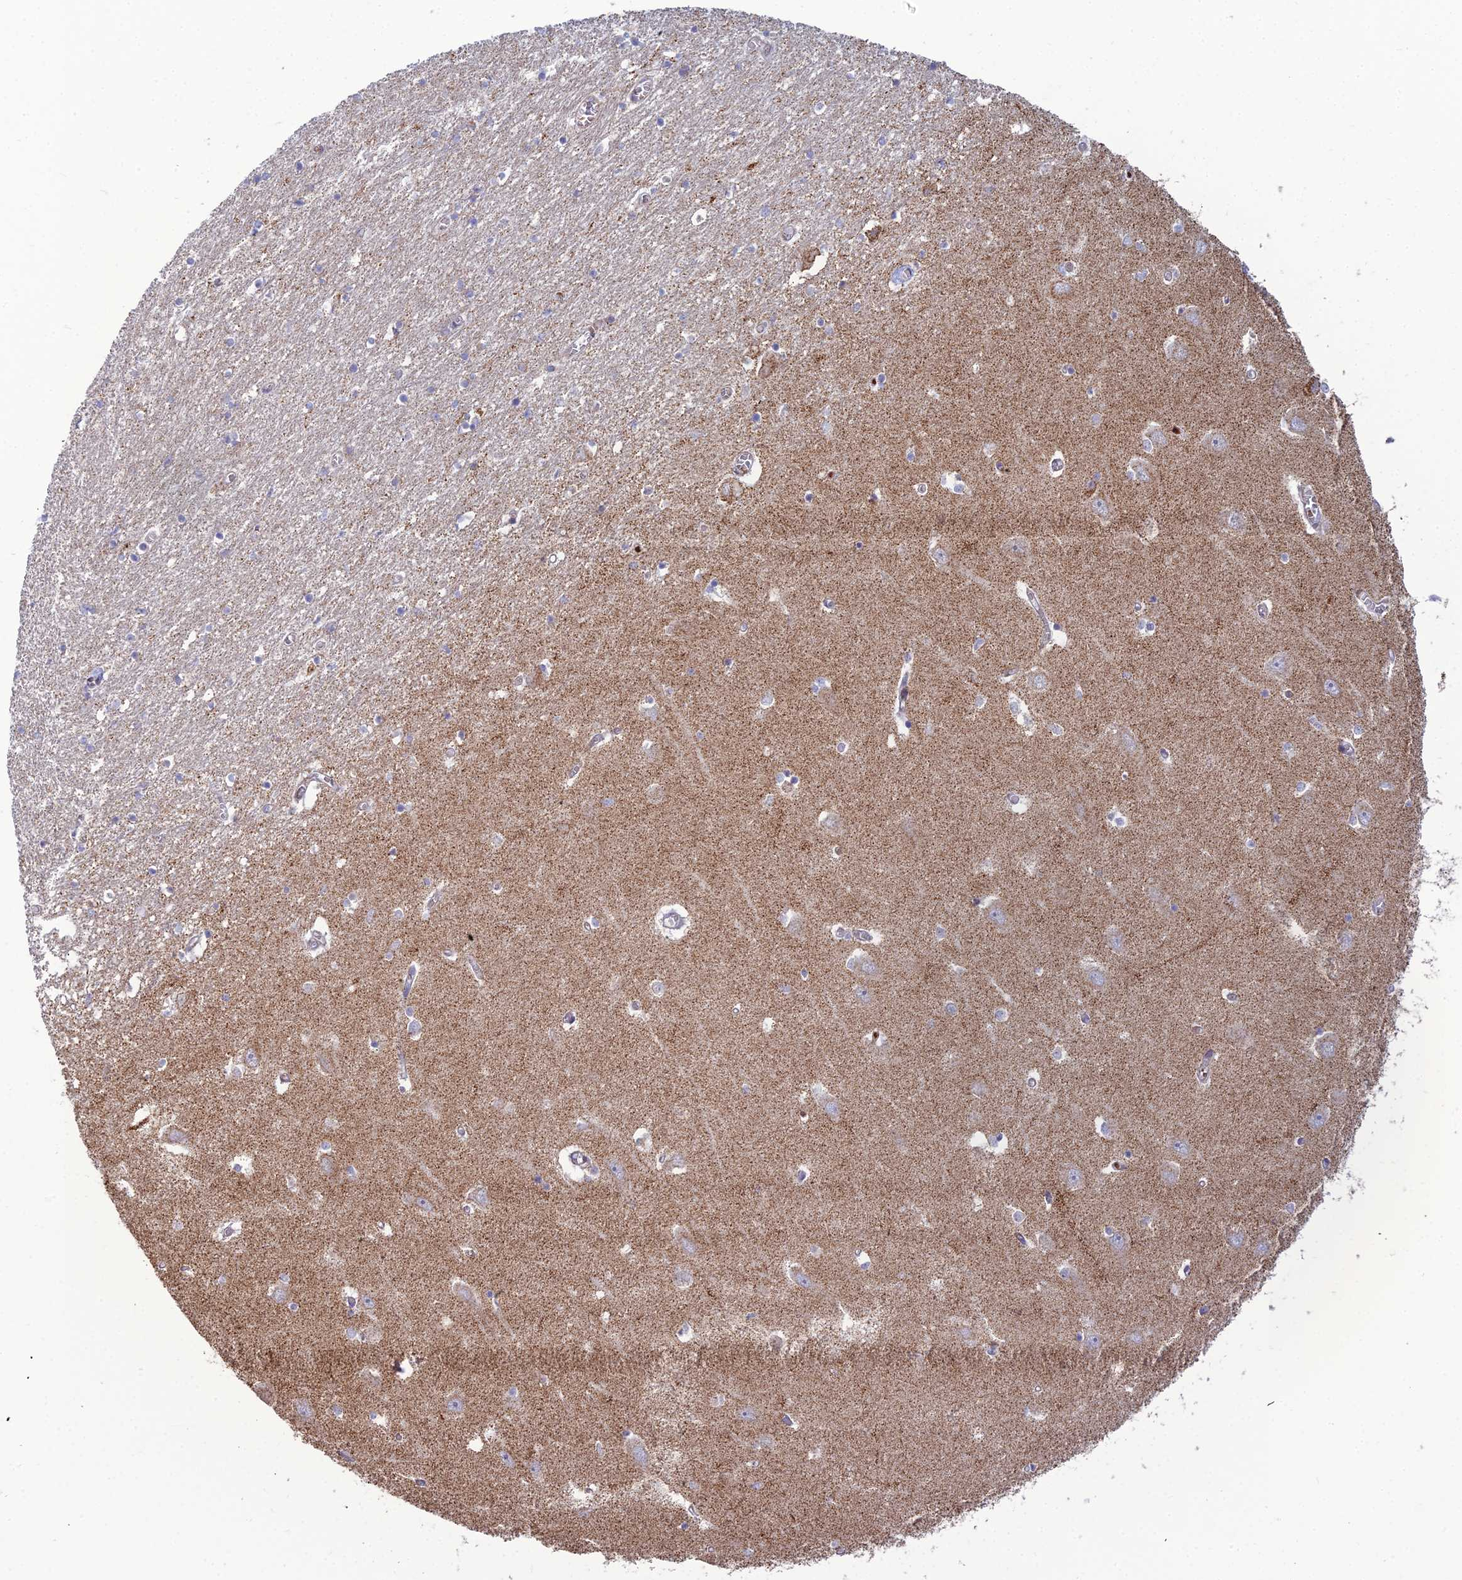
{"staining": {"intensity": "weak", "quantity": "25%-75%", "location": "cytoplasmic/membranous"}, "tissue": "hippocampus", "cell_type": "Glial cells", "image_type": "normal", "snomed": [{"axis": "morphology", "description": "Normal tissue, NOS"}, {"axis": "topography", "description": "Hippocampus"}], "caption": "A brown stain highlights weak cytoplasmic/membranous staining of a protein in glial cells of normal hippocampus.", "gene": "SLC35F4", "patient": {"sex": "male", "age": 70}}